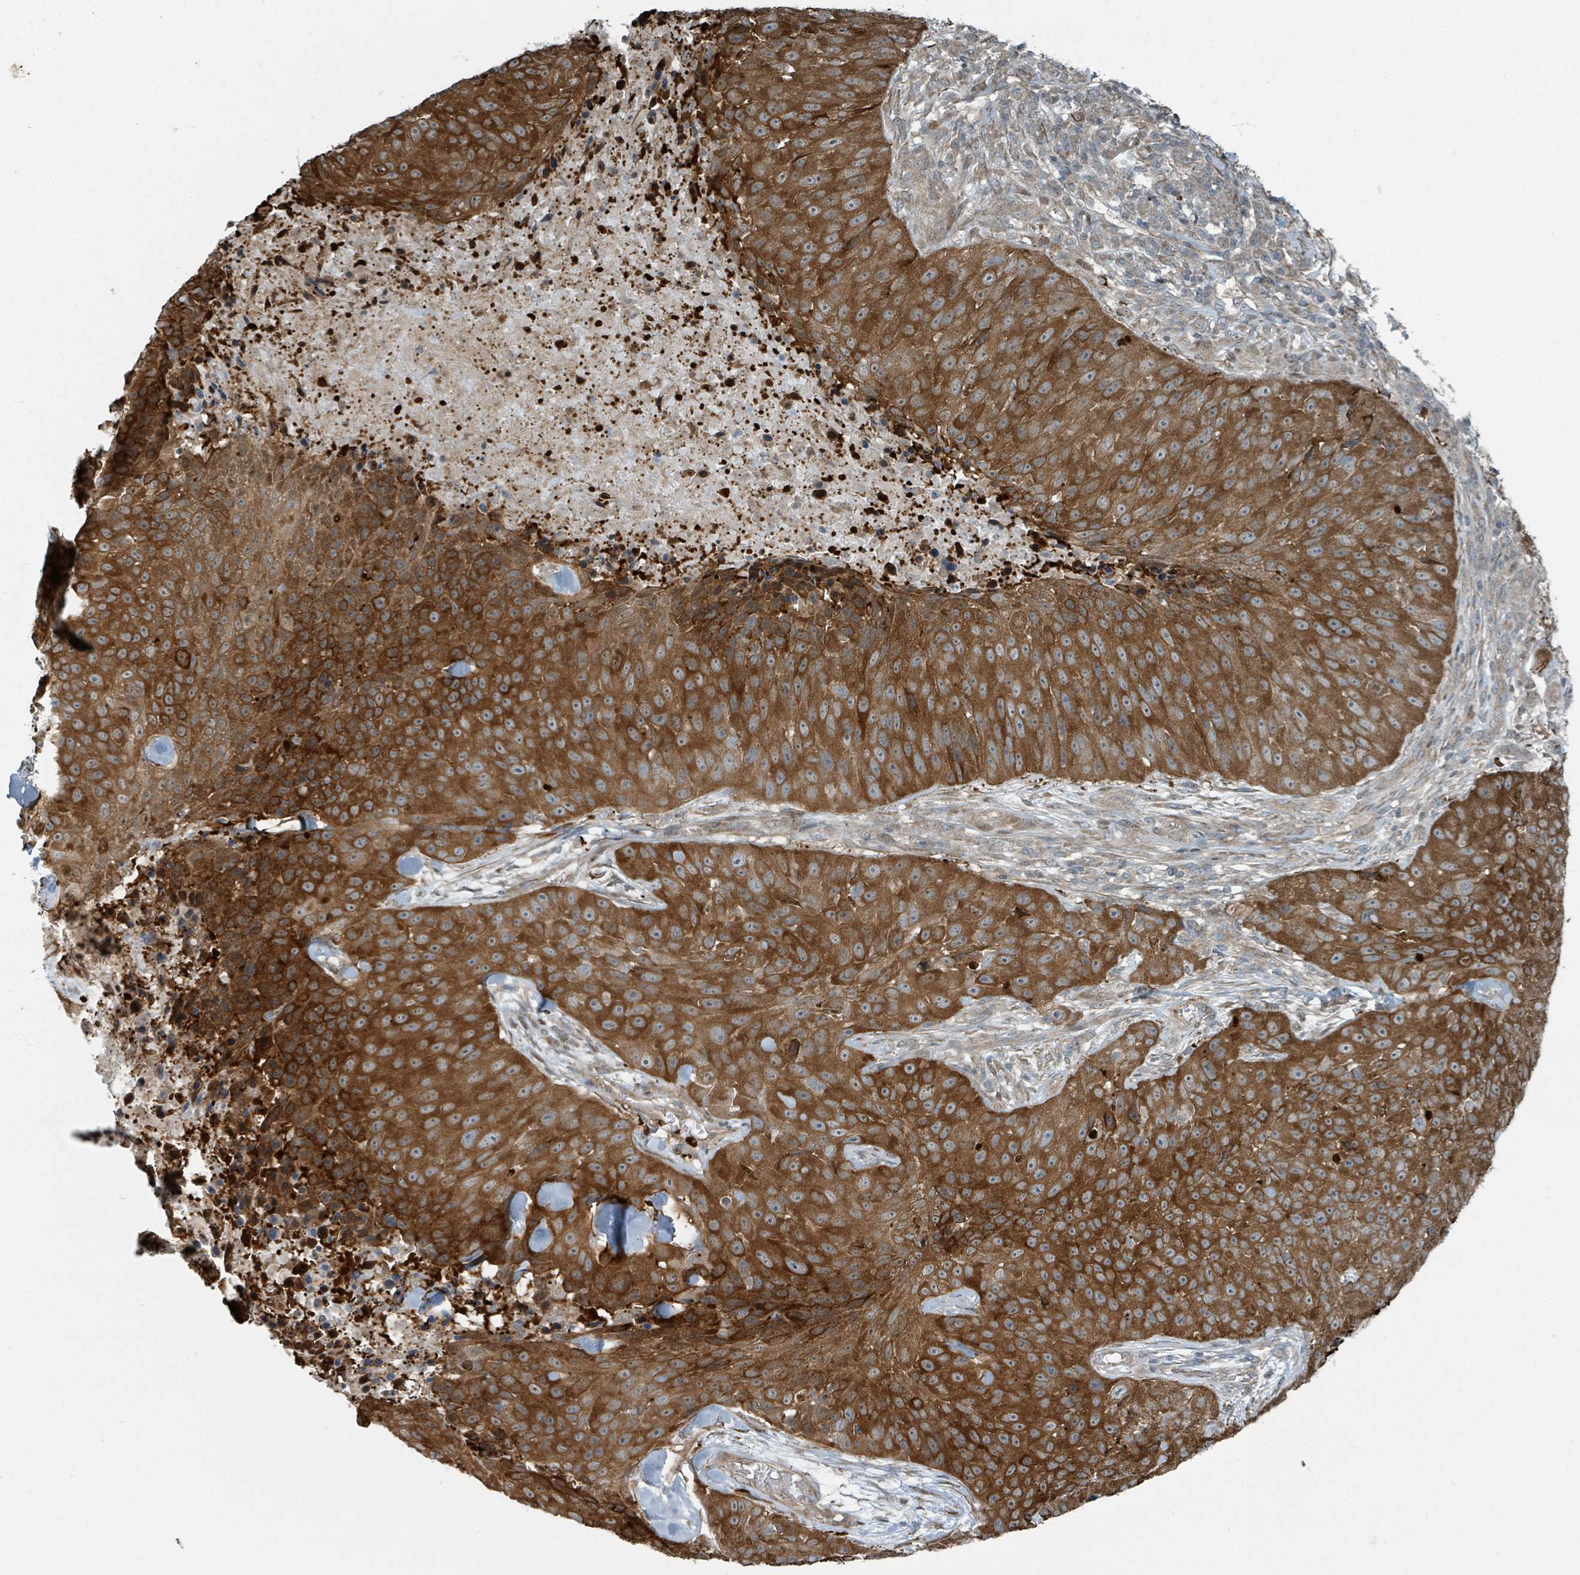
{"staining": {"intensity": "strong", "quantity": ">75%", "location": "cytoplasmic/membranous"}, "tissue": "skin cancer", "cell_type": "Tumor cells", "image_type": "cancer", "snomed": [{"axis": "morphology", "description": "Squamous cell carcinoma, NOS"}, {"axis": "topography", "description": "Skin"}], "caption": "Strong cytoplasmic/membranous protein expression is seen in approximately >75% of tumor cells in skin cancer (squamous cell carcinoma).", "gene": "RHPN2", "patient": {"sex": "female", "age": 87}}